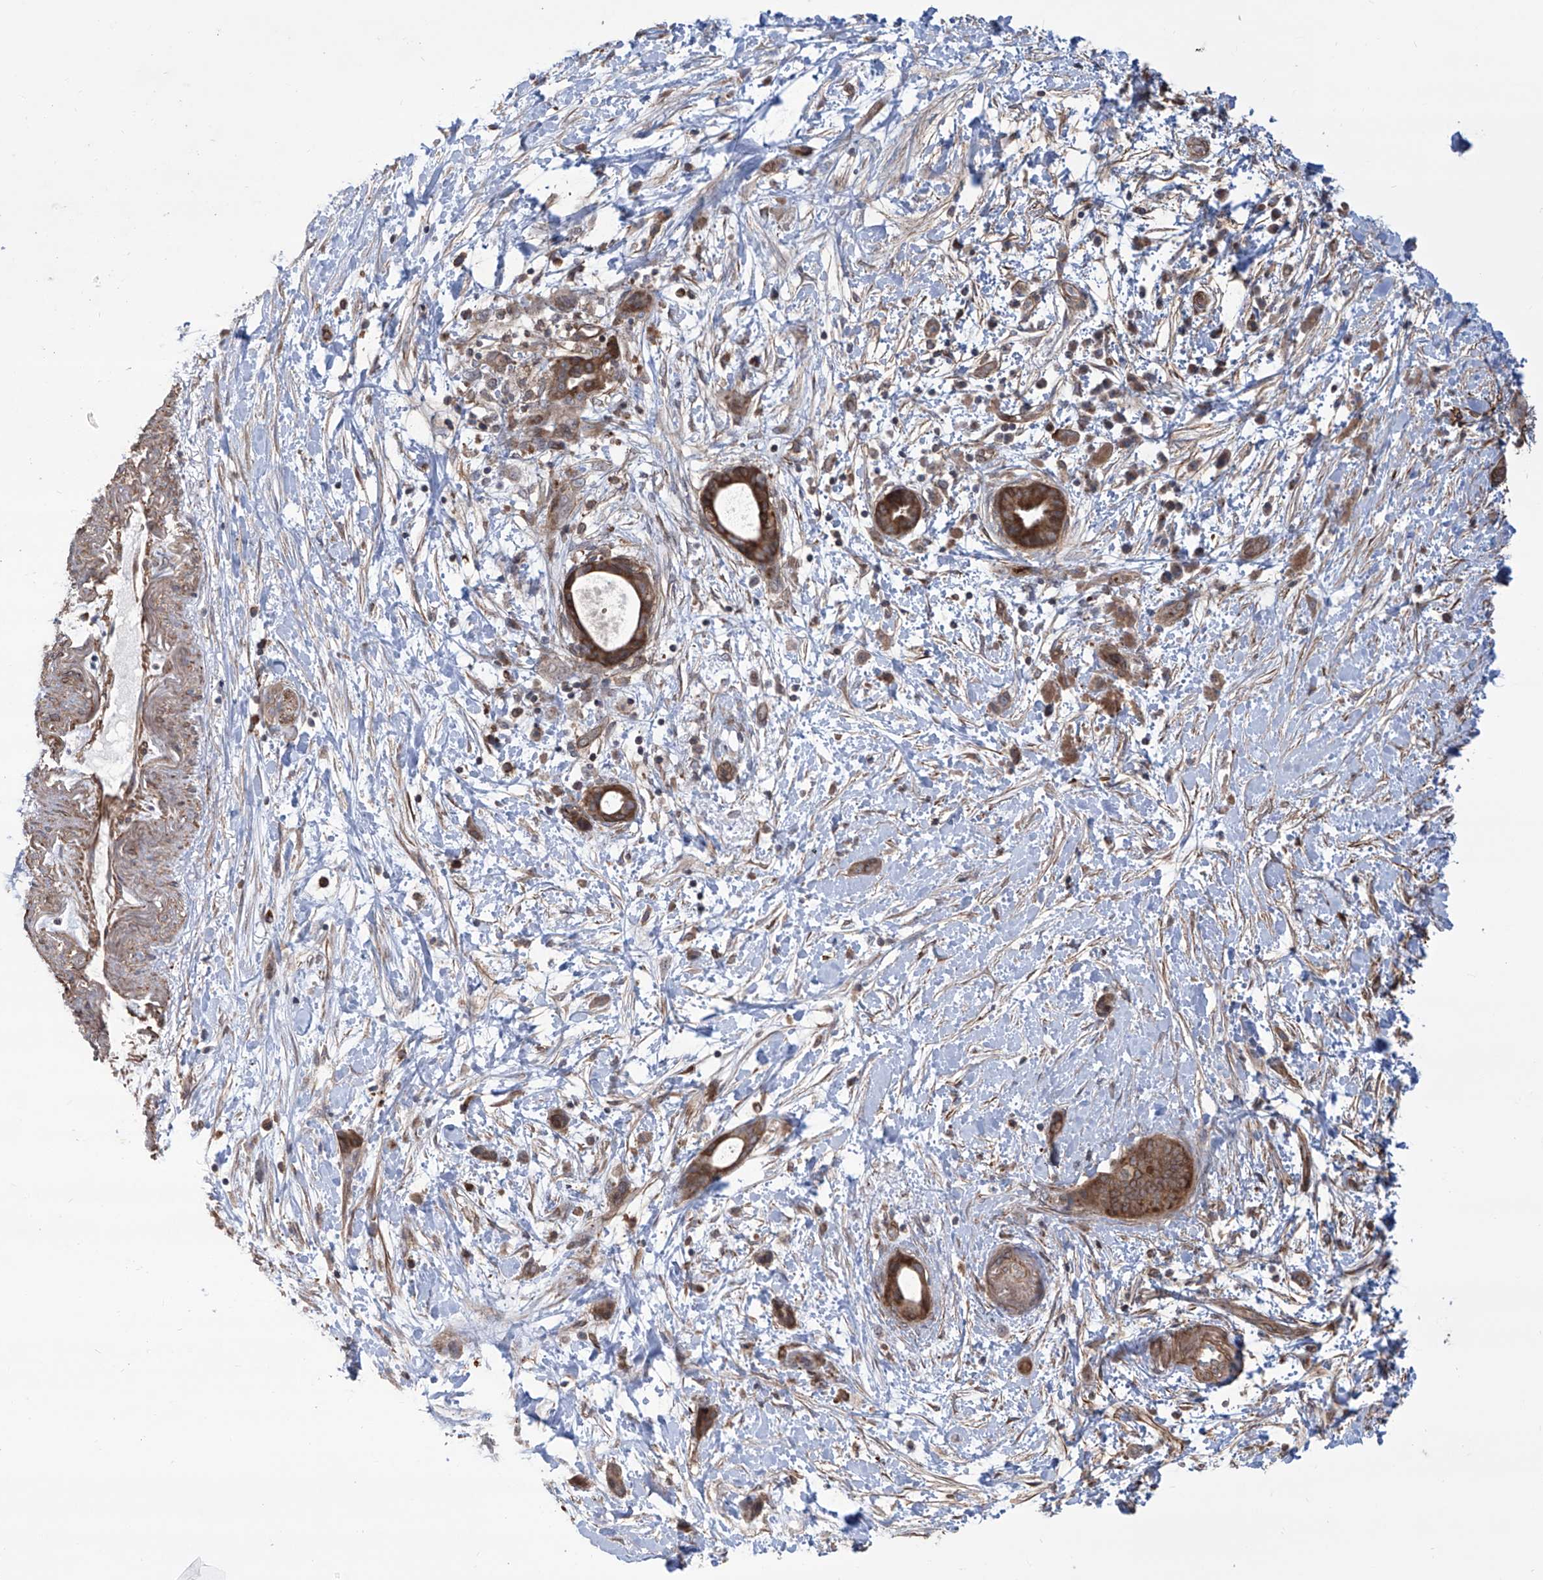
{"staining": {"intensity": "strong", "quantity": ">75%", "location": "cytoplasmic/membranous"}, "tissue": "pancreatic cancer", "cell_type": "Tumor cells", "image_type": "cancer", "snomed": [{"axis": "morphology", "description": "Normal tissue, NOS"}, {"axis": "morphology", "description": "Adenocarcinoma, NOS"}, {"axis": "topography", "description": "Pancreas"}, {"axis": "topography", "description": "Peripheral nerve tissue"}], "caption": "Immunohistochemistry (IHC) staining of adenocarcinoma (pancreatic), which demonstrates high levels of strong cytoplasmic/membranous positivity in about >75% of tumor cells indicating strong cytoplasmic/membranous protein staining. The staining was performed using DAB (brown) for protein detection and nuclei were counterstained in hematoxylin (blue).", "gene": "APAF1", "patient": {"sex": "female", "age": 63}}